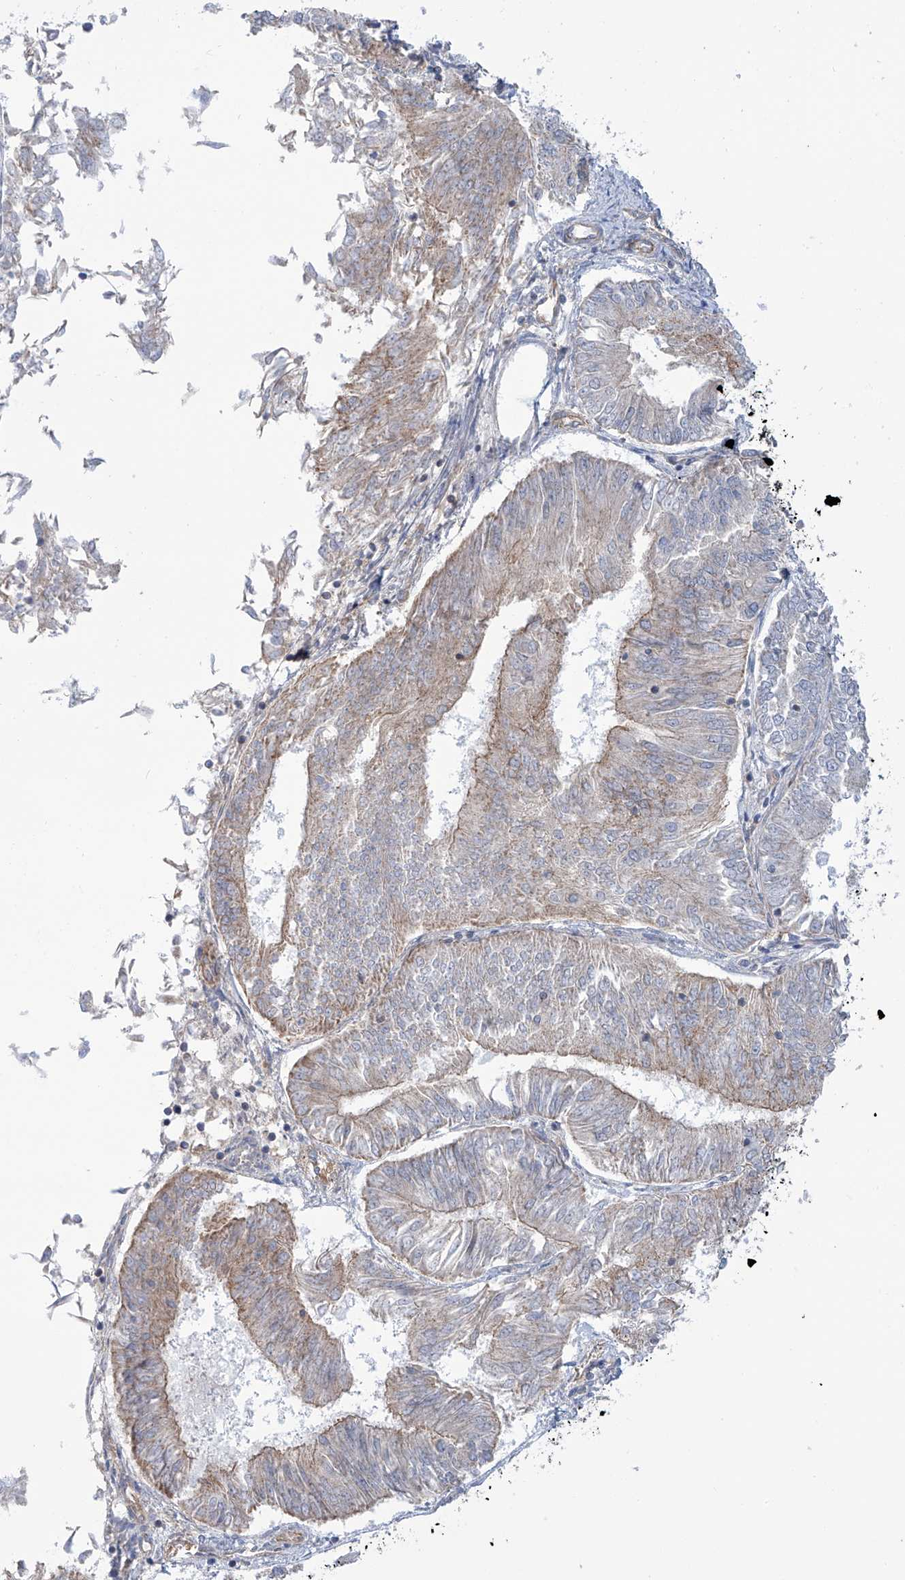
{"staining": {"intensity": "weak", "quantity": "25%-75%", "location": "cytoplasmic/membranous"}, "tissue": "endometrial cancer", "cell_type": "Tumor cells", "image_type": "cancer", "snomed": [{"axis": "morphology", "description": "Adenocarcinoma, NOS"}, {"axis": "topography", "description": "Endometrium"}], "caption": "About 25%-75% of tumor cells in human adenocarcinoma (endometrial) demonstrate weak cytoplasmic/membranous protein staining as visualized by brown immunohistochemical staining.", "gene": "TMEM209", "patient": {"sex": "female", "age": 58}}